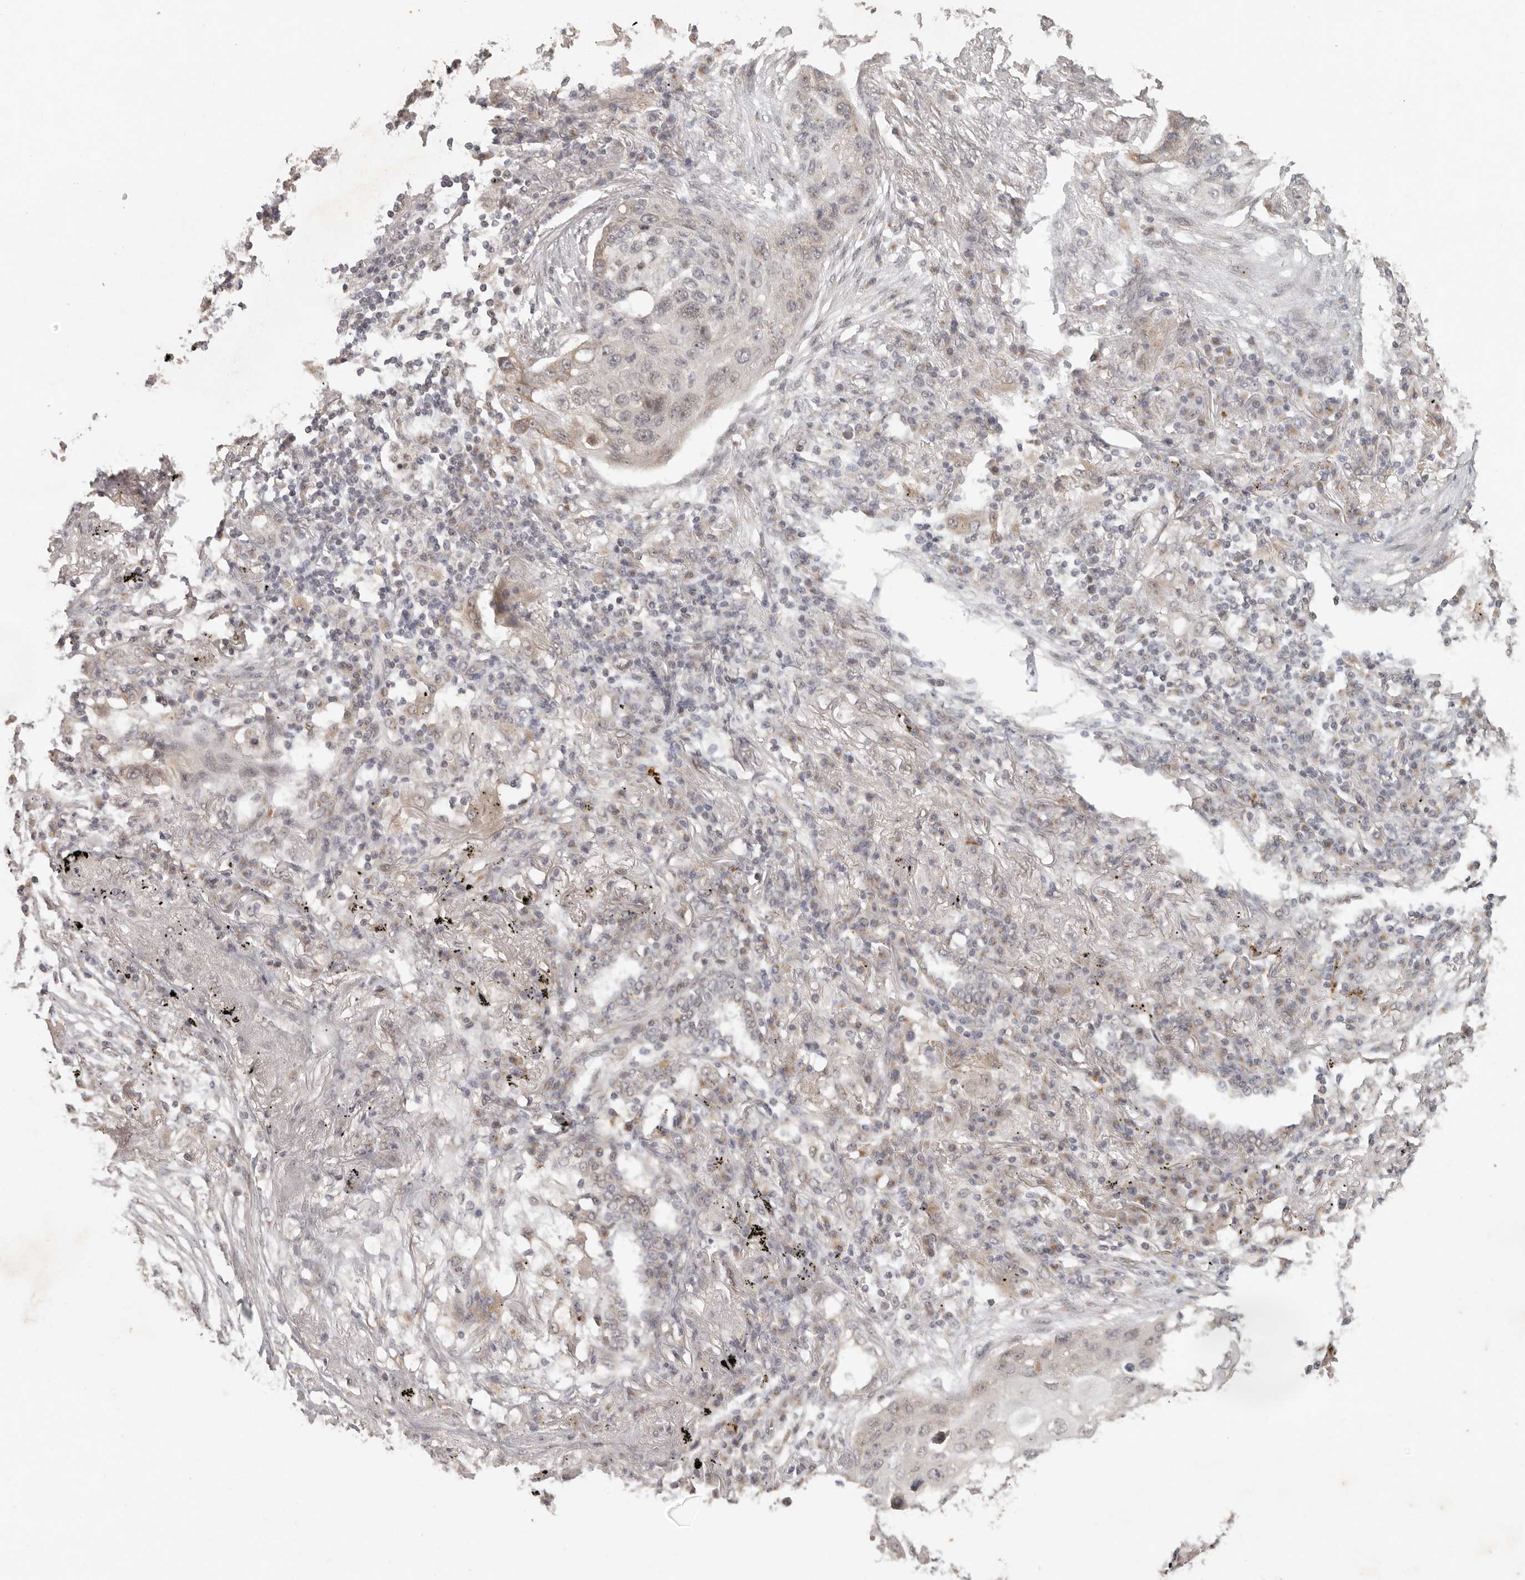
{"staining": {"intensity": "weak", "quantity": "<25%", "location": "cytoplasmic/membranous,nuclear"}, "tissue": "lung cancer", "cell_type": "Tumor cells", "image_type": "cancer", "snomed": [{"axis": "morphology", "description": "Squamous cell carcinoma, NOS"}, {"axis": "topography", "description": "Lung"}], "caption": "Tumor cells are negative for brown protein staining in lung cancer.", "gene": "LRRC75A", "patient": {"sex": "female", "age": 63}}